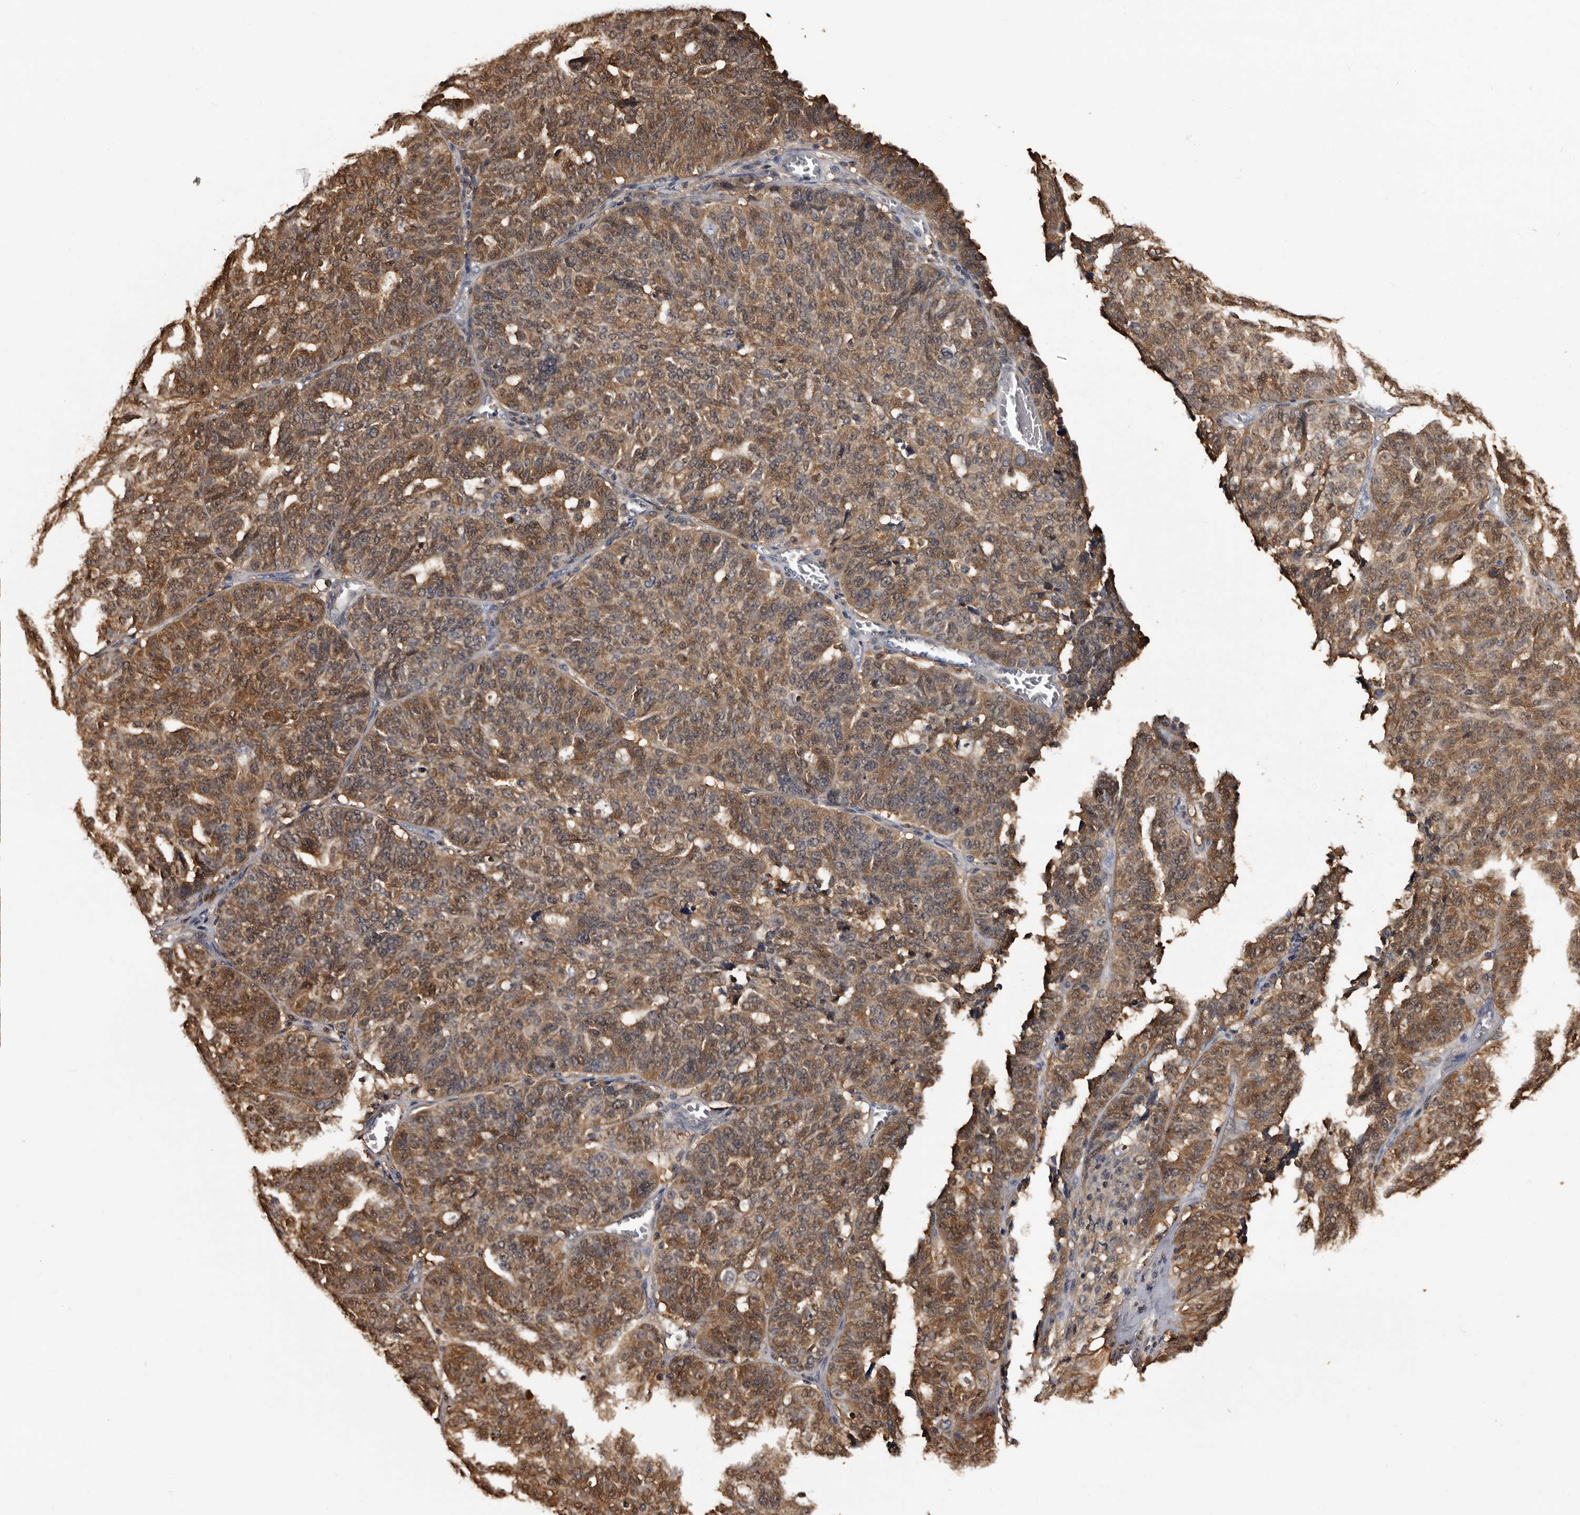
{"staining": {"intensity": "moderate", "quantity": ">75%", "location": "cytoplasmic/membranous"}, "tissue": "ovarian cancer", "cell_type": "Tumor cells", "image_type": "cancer", "snomed": [{"axis": "morphology", "description": "Cystadenocarcinoma, serous, NOS"}, {"axis": "topography", "description": "Ovary"}], "caption": "High-power microscopy captured an IHC image of ovarian cancer, revealing moderate cytoplasmic/membranous positivity in about >75% of tumor cells. The staining was performed using DAB, with brown indicating positive protein expression. Nuclei are stained blue with hematoxylin.", "gene": "DNPH1", "patient": {"sex": "female", "age": 59}}